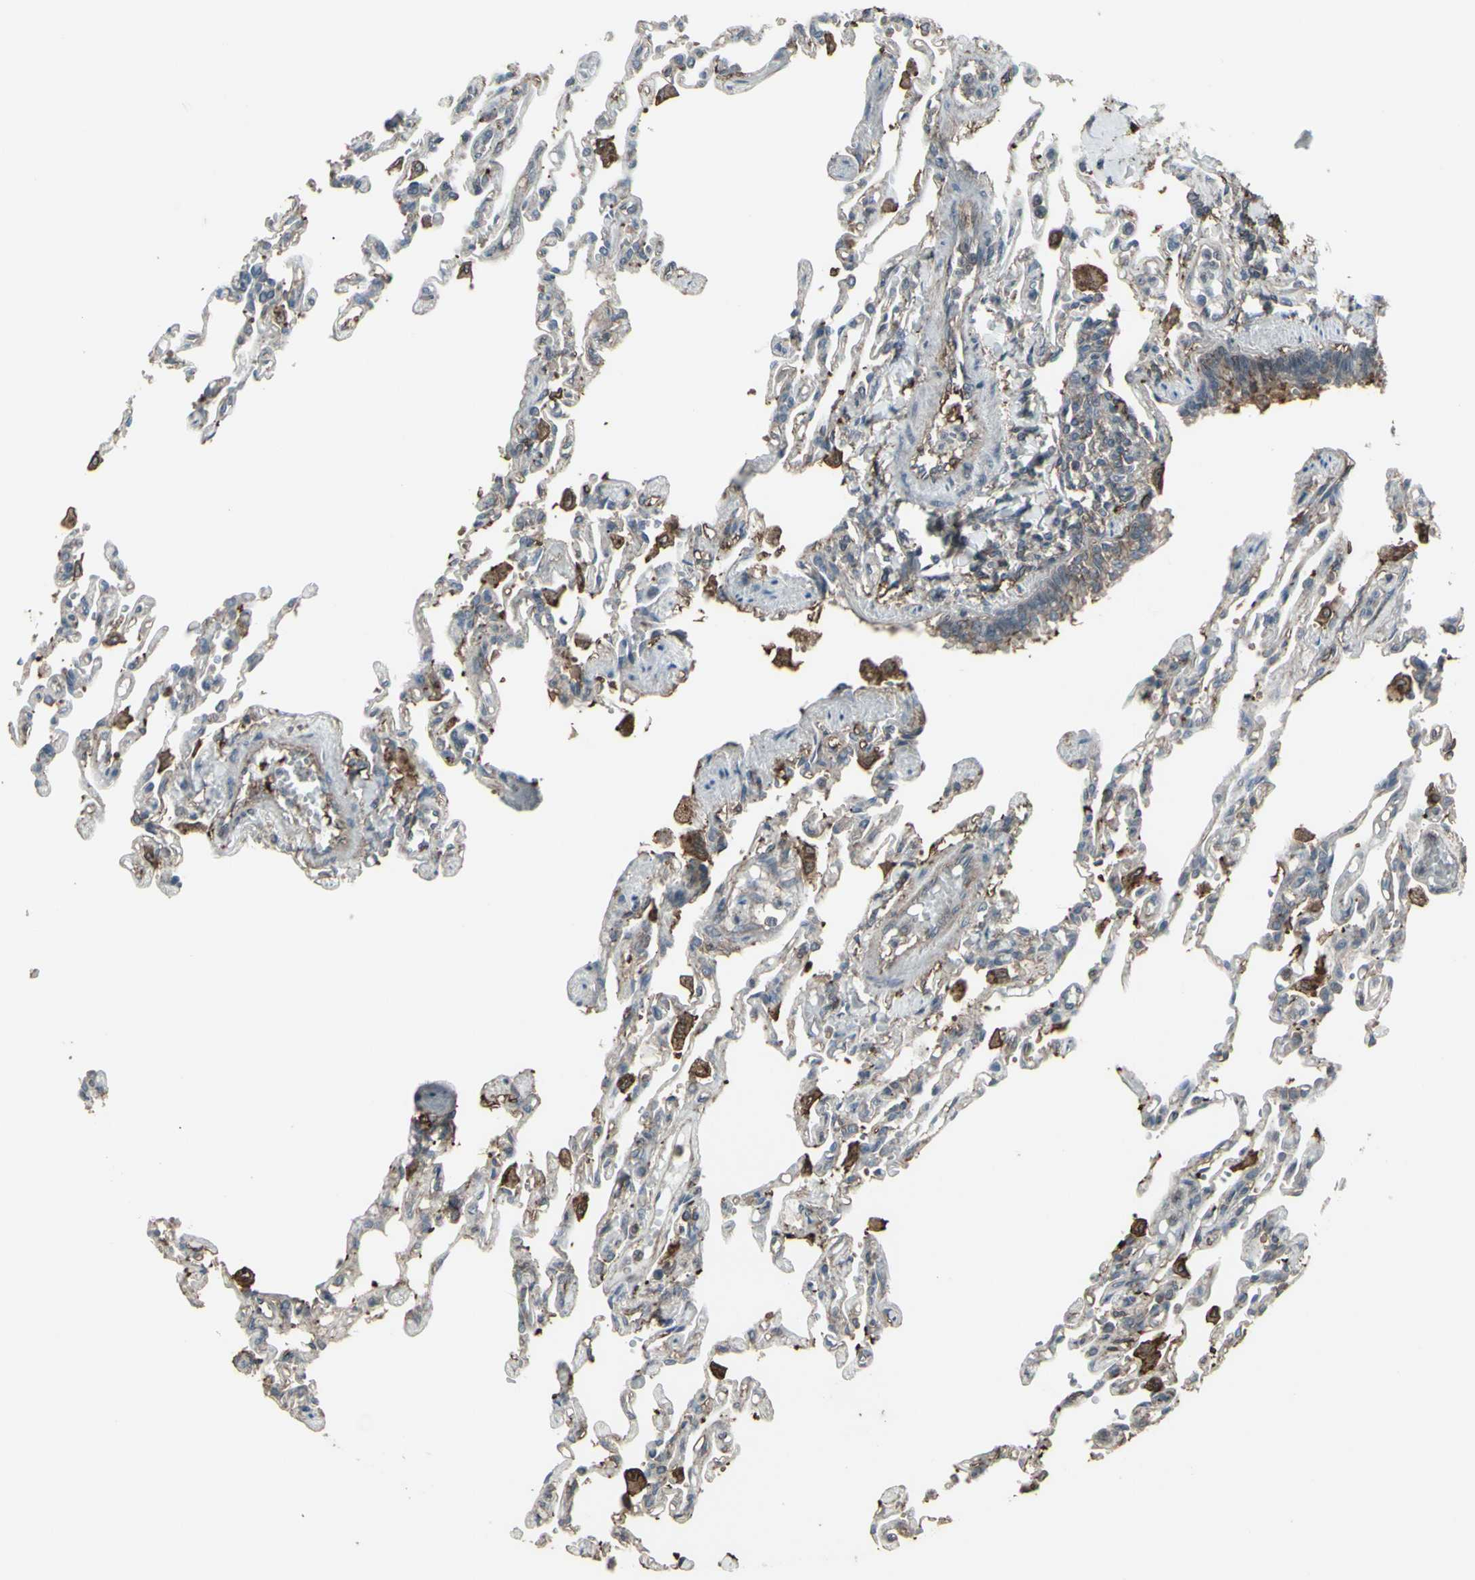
{"staining": {"intensity": "weak", "quantity": "<25%", "location": "none"}, "tissue": "lung", "cell_type": "Alveolar cells", "image_type": "normal", "snomed": [{"axis": "morphology", "description": "Normal tissue, NOS"}, {"axis": "topography", "description": "Lung"}], "caption": "Lung stained for a protein using IHC exhibits no expression alveolar cells.", "gene": "SMO", "patient": {"sex": "male", "age": 21}}